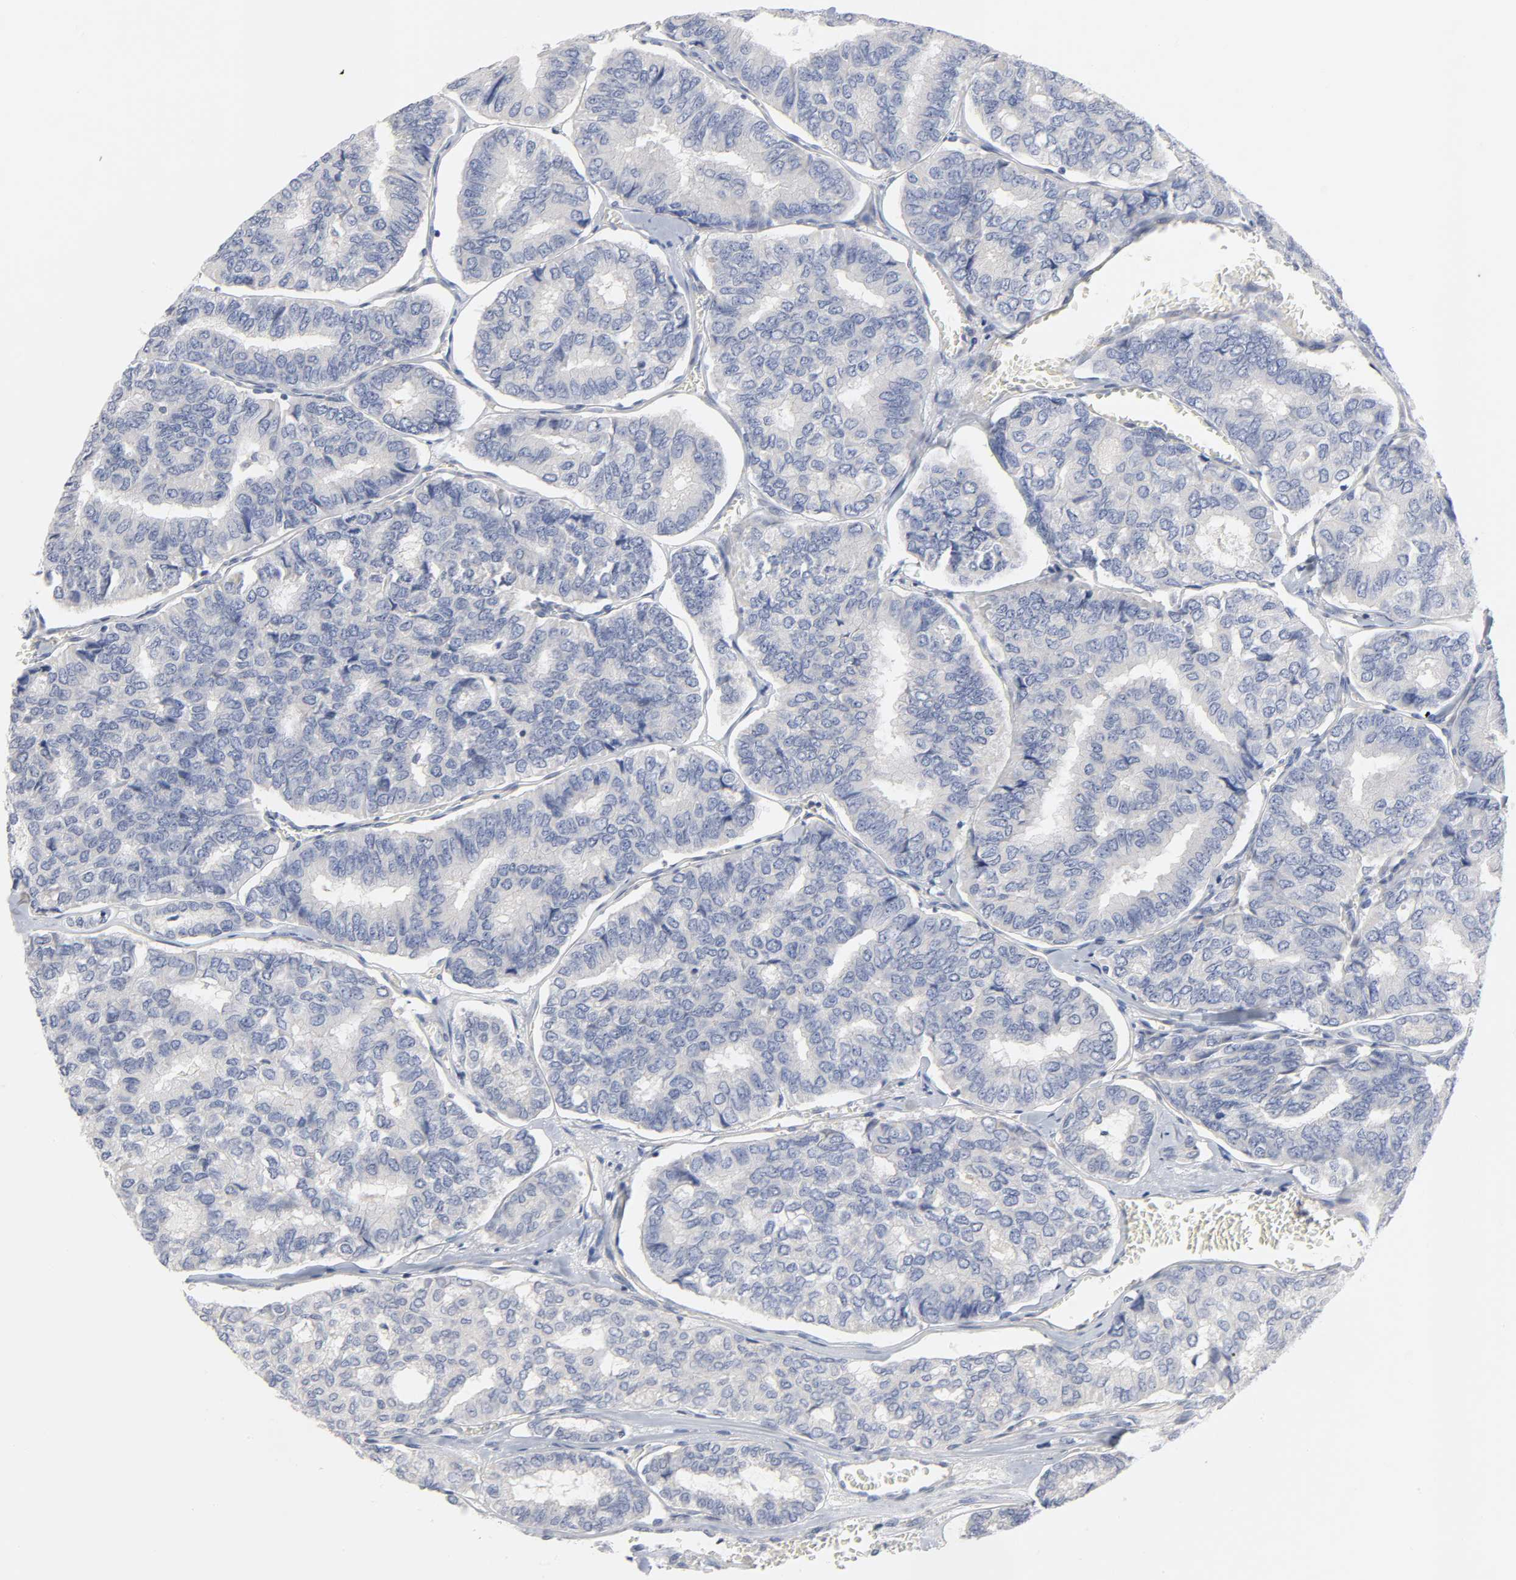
{"staining": {"intensity": "negative", "quantity": "none", "location": "none"}, "tissue": "thyroid cancer", "cell_type": "Tumor cells", "image_type": "cancer", "snomed": [{"axis": "morphology", "description": "Papillary adenocarcinoma, NOS"}, {"axis": "topography", "description": "Thyroid gland"}], "caption": "Immunohistochemistry of thyroid papillary adenocarcinoma shows no expression in tumor cells.", "gene": "ROCK1", "patient": {"sex": "female", "age": 35}}